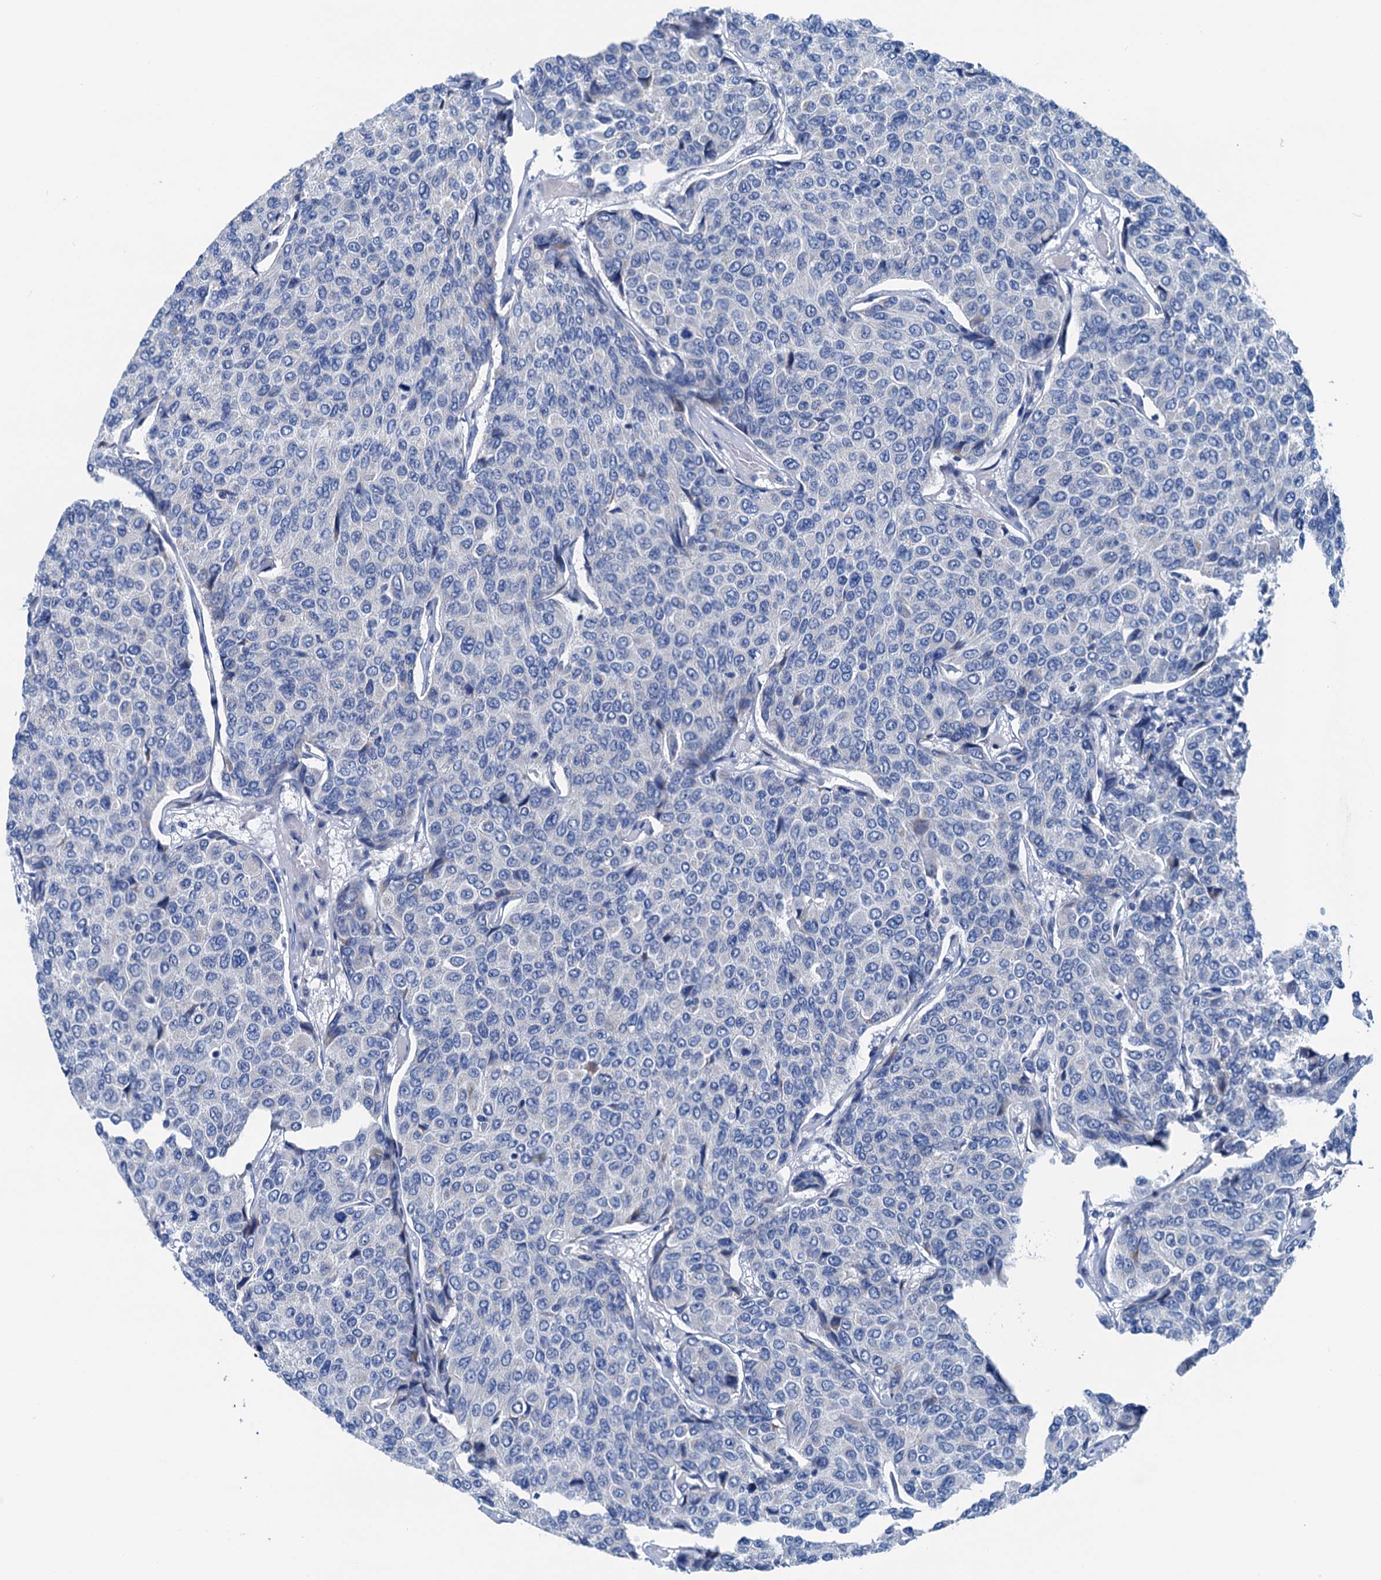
{"staining": {"intensity": "negative", "quantity": "none", "location": "none"}, "tissue": "breast cancer", "cell_type": "Tumor cells", "image_type": "cancer", "snomed": [{"axis": "morphology", "description": "Duct carcinoma"}, {"axis": "topography", "description": "Breast"}], "caption": "A photomicrograph of human breast cancer (invasive ductal carcinoma) is negative for staining in tumor cells.", "gene": "KNDC1", "patient": {"sex": "female", "age": 55}}